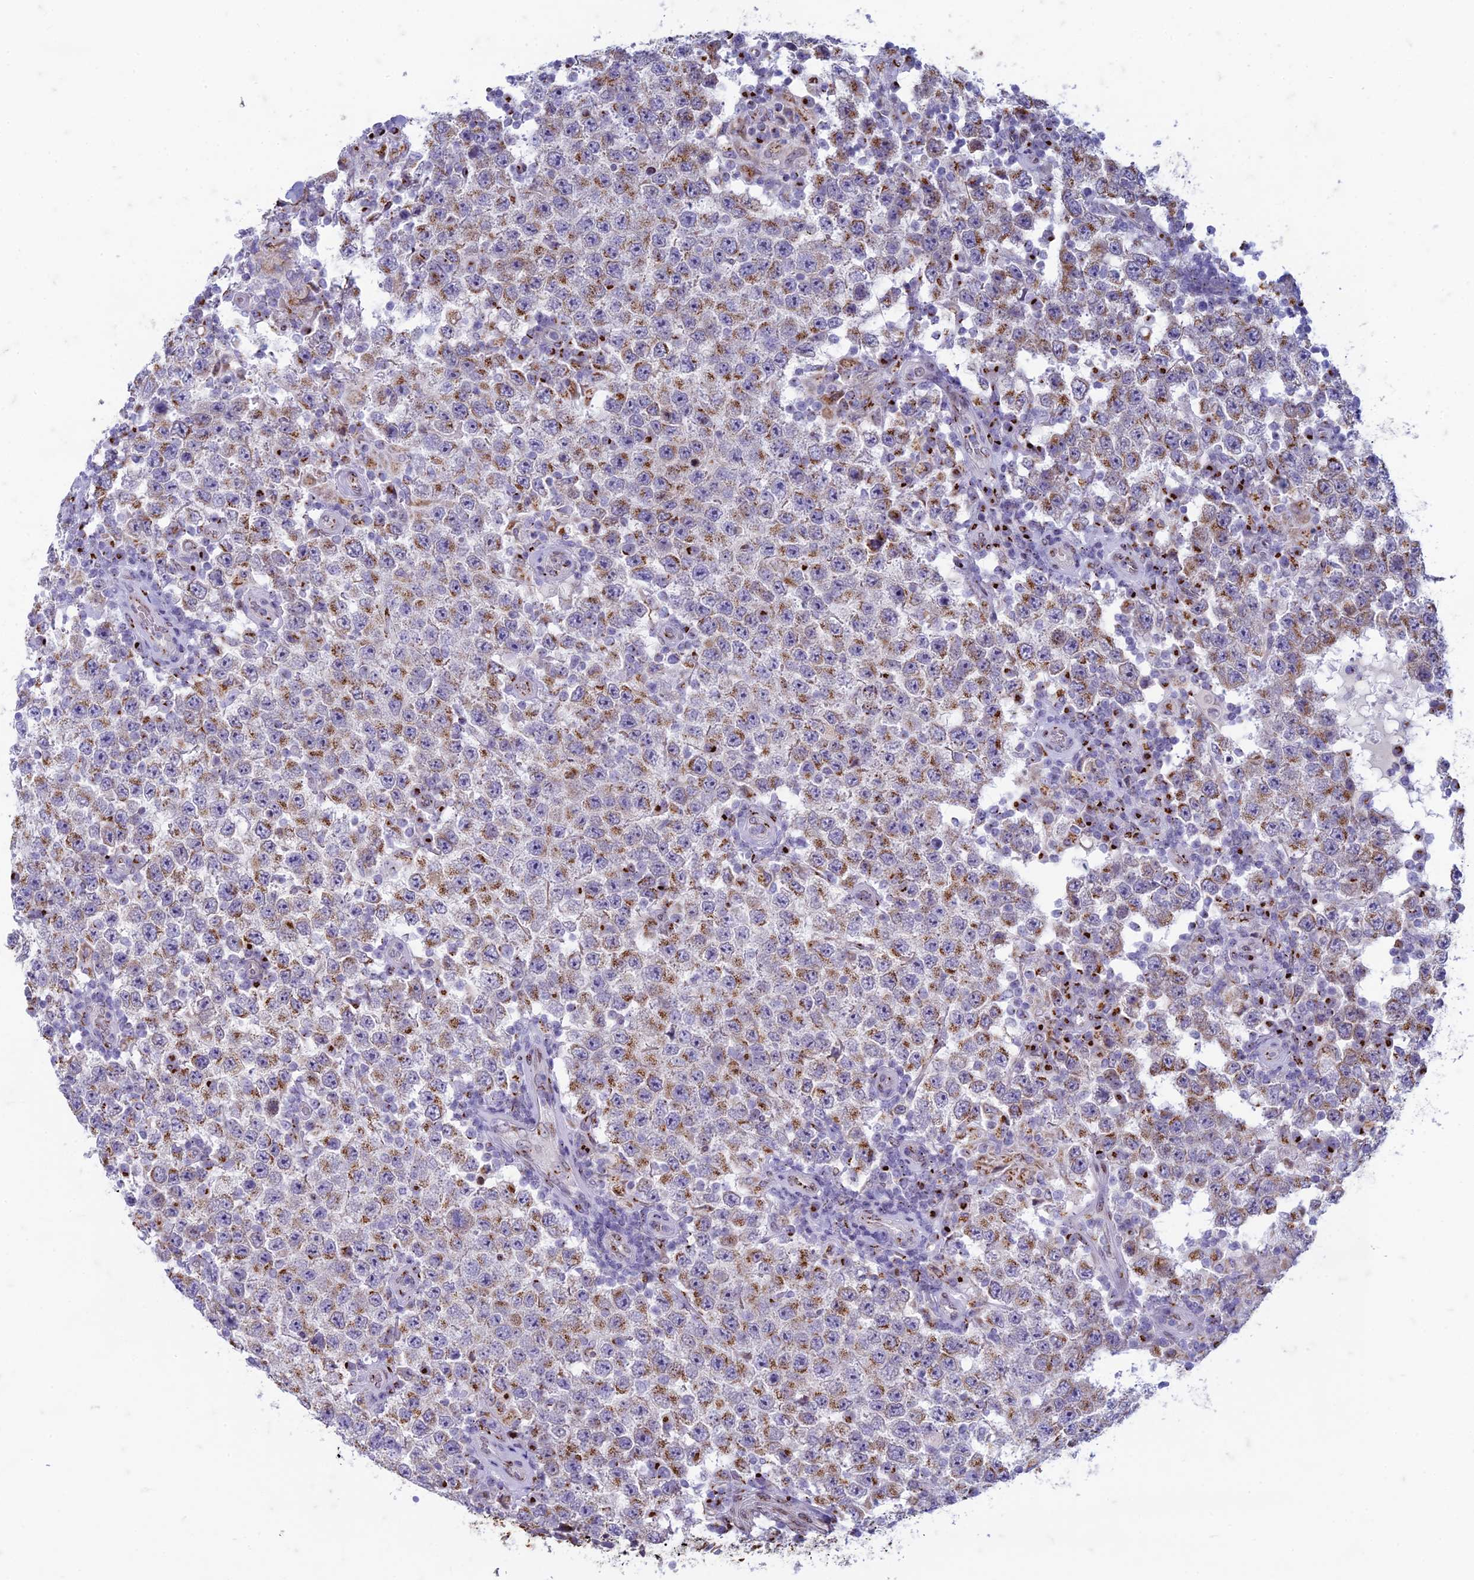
{"staining": {"intensity": "moderate", "quantity": ">75%", "location": "cytoplasmic/membranous"}, "tissue": "testis cancer", "cell_type": "Tumor cells", "image_type": "cancer", "snomed": [{"axis": "morphology", "description": "Normal tissue, NOS"}, {"axis": "morphology", "description": "Urothelial carcinoma, High grade"}, {"axis": "morphology", "description": "Seminoma, NOS"}, {"axis": "morphology", "description": "Carcinoma, Embryonal, NOS"}, {"axis": "topography", "description": "Urinary bladder"}, {"axis": "topography", "description": "Testis"}], "caption": "High-magnification brightfield microscopy of testis cancer stained with DAB (brown) and counterstained with hematoxylin (blue). tumor cells exhibit moderate cytoplasmic/membranous staining is seen in approximately>75% of cells.", "gene": "FAM3C", "patient": {"sex": "male", "age": 41}}